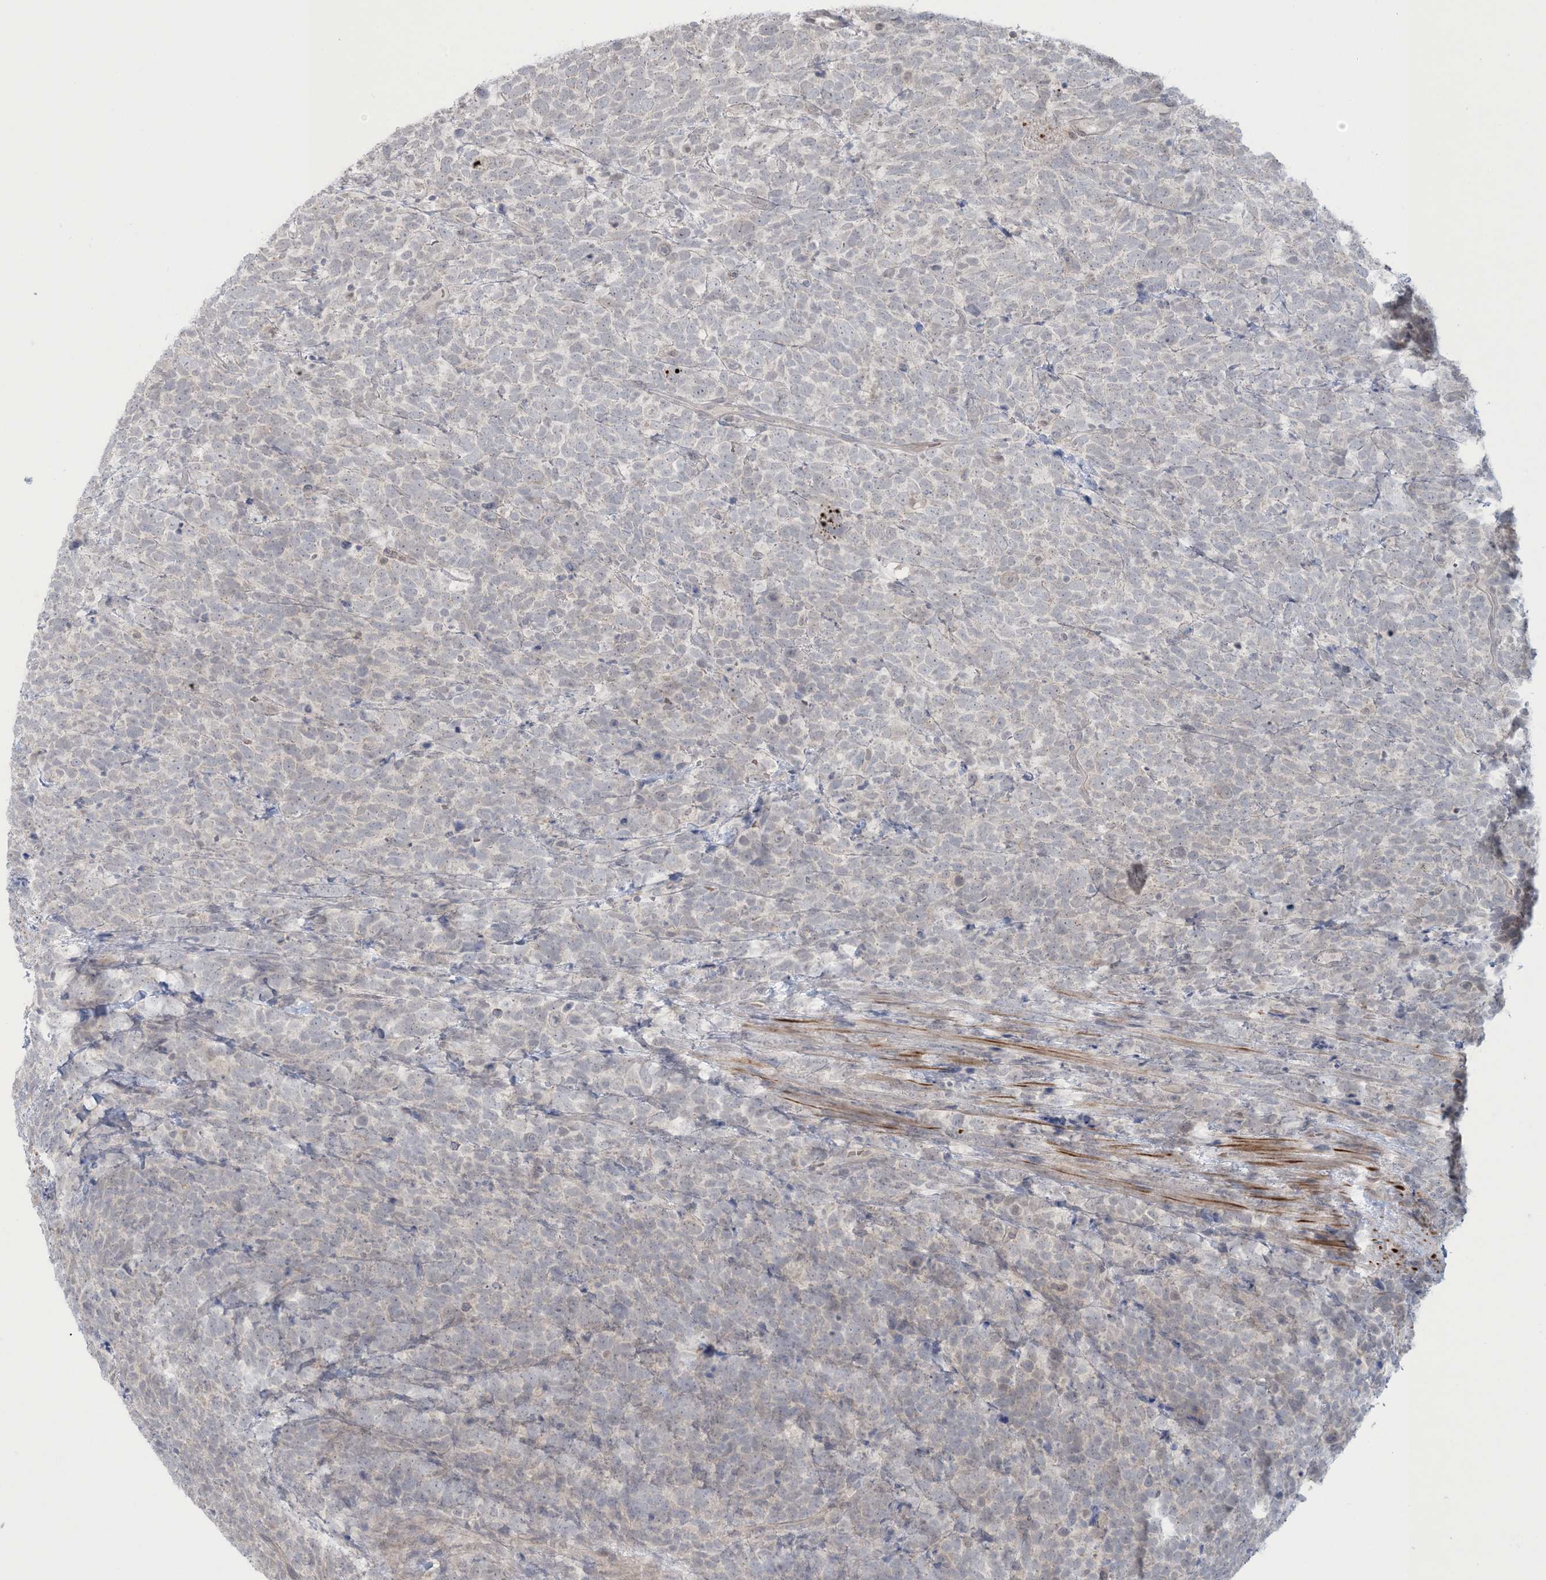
{"staining": {"intensity": "negative", "quantity": "none", "location": "none"}, "tissue": "urothelial cancer", "cell_type": "Tumor cells", "image_type": "cancer", "snomed": [{"axis": "morphology", "description": "Urothelial carcinoma, High grade"}, {"axis": "topography", "description": "Urinary bladder"}], "caption": "Tumor cells show no significant protein staining in urothelial cancer.", "gene": "NRBP2", "patient": {"sex": "female", "age": 82}}